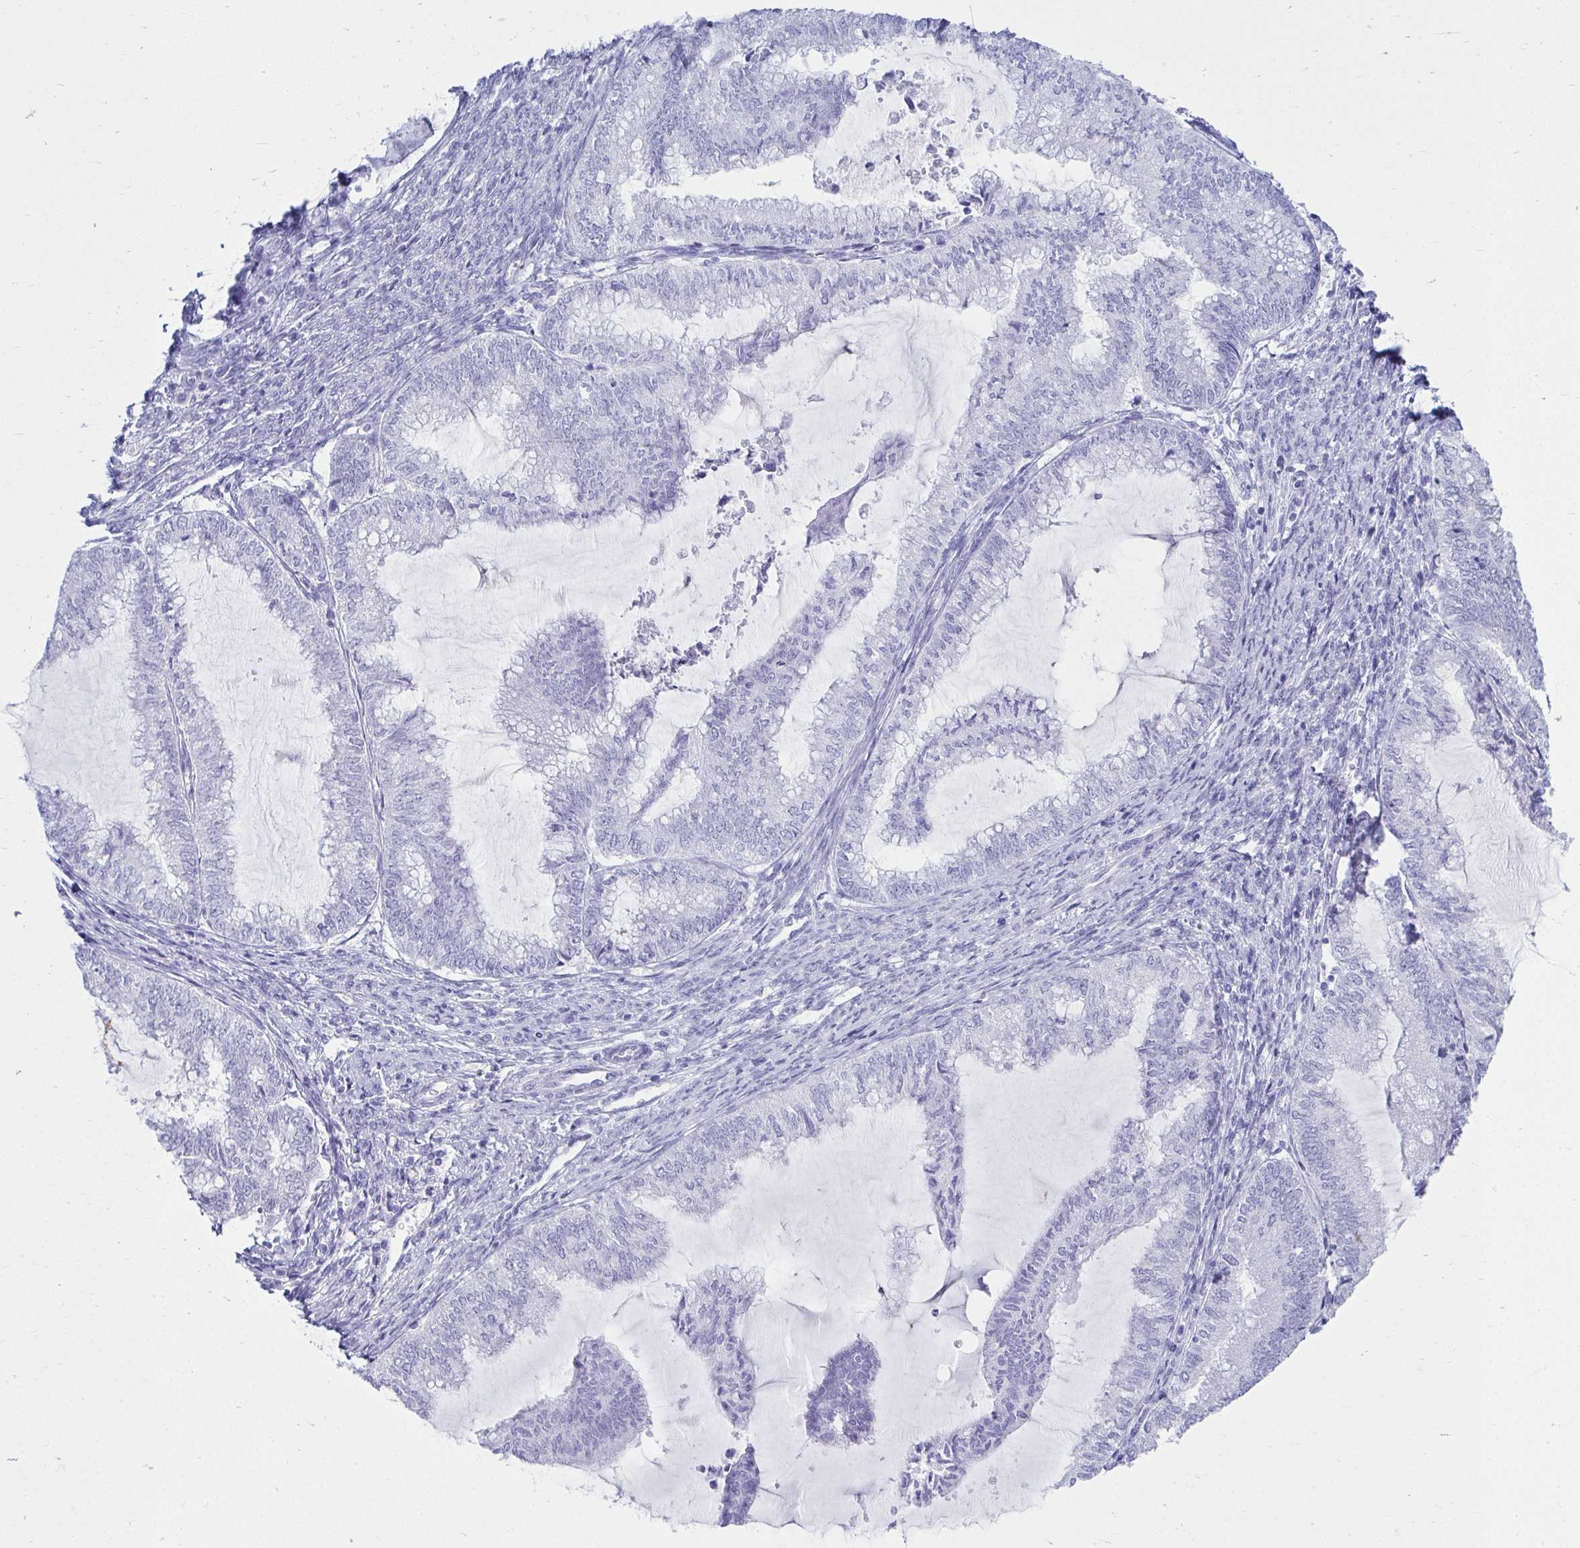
{"staining": {"intensity": "negative", "quantity": "none", "location": "none"}, "tissue": "endometrial cancer", "cell_type": "Tumor cells", "image_type": "cancer", "snomed": [{"axis": "morphology", "description": "Adenocarcinoma, NOS"}, {"axis": "topography", "description": "Endometrium"}], "caption": "DAB (3,3'-diaminobenzidine) immunohistochemical staining of human adenocarcinoma (endometrial) displays no significant staining in tumor cells.", "gene": "ATP4B", "patient": {"sex": "female", "age": 79}}